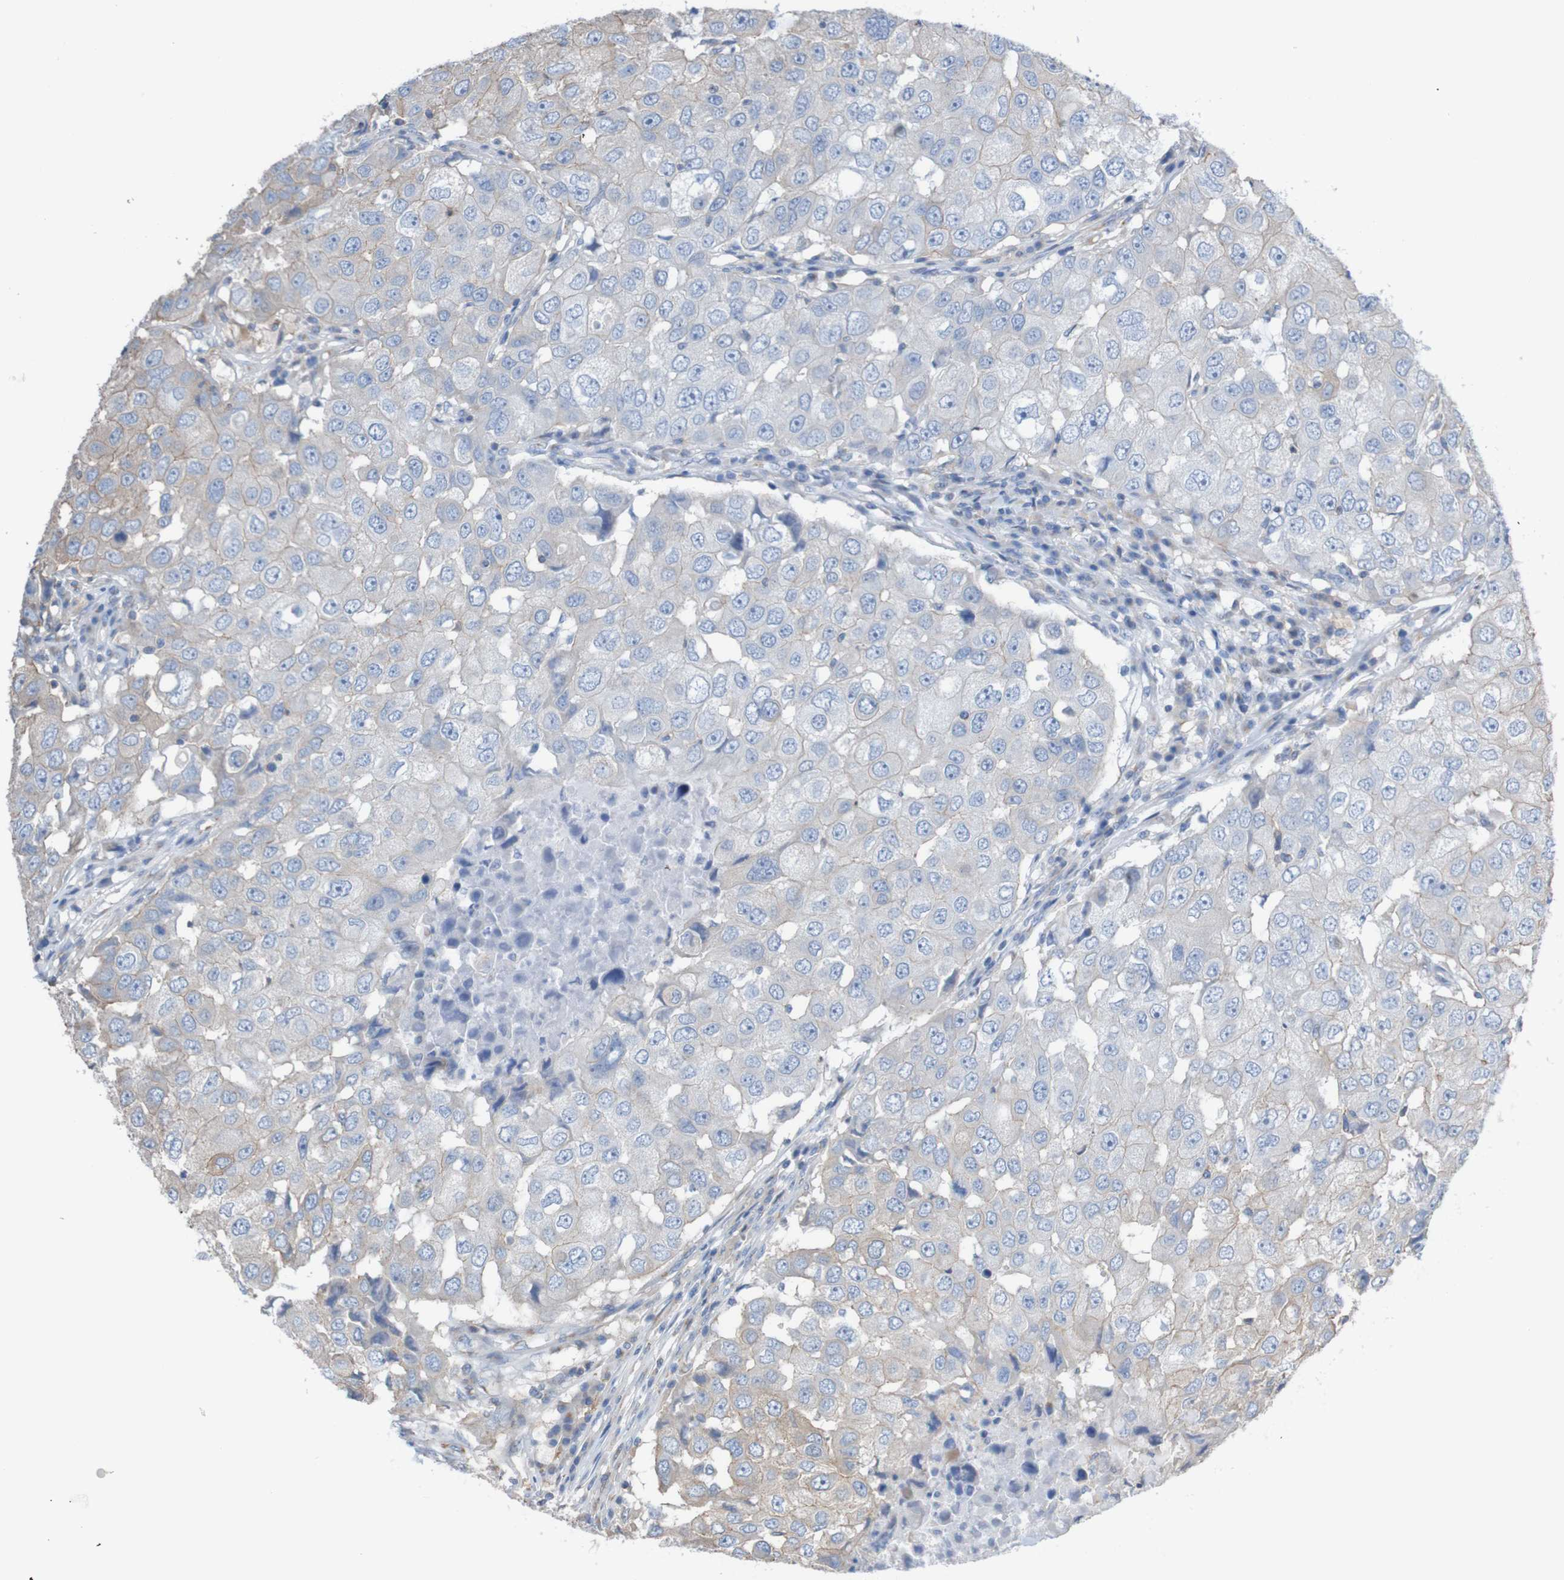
{"staining": {"intensity": "weak", "quantity": "<25%", "location": "cytoplasmic/membranous"}, "tissue": "breast cancer", "cell_type": "Tumor cells", "image_type": "cancer", "snomed": [{"axis": "morphology", "description": "Duct carcinoma"}, {"axis": "topography", "description": "Breast"}], "caption": "High magnification brightfield microscopy of infiltrating ductal carcinoma (breast) stained with DAB (brown) and counterstained with hematoxylin (blue): tumor cells show no significant staining. (DAB IHC with hematoxylin counter stain).", "gene": "MINAR1", "patient": {"sex": "female", "age": 27}}